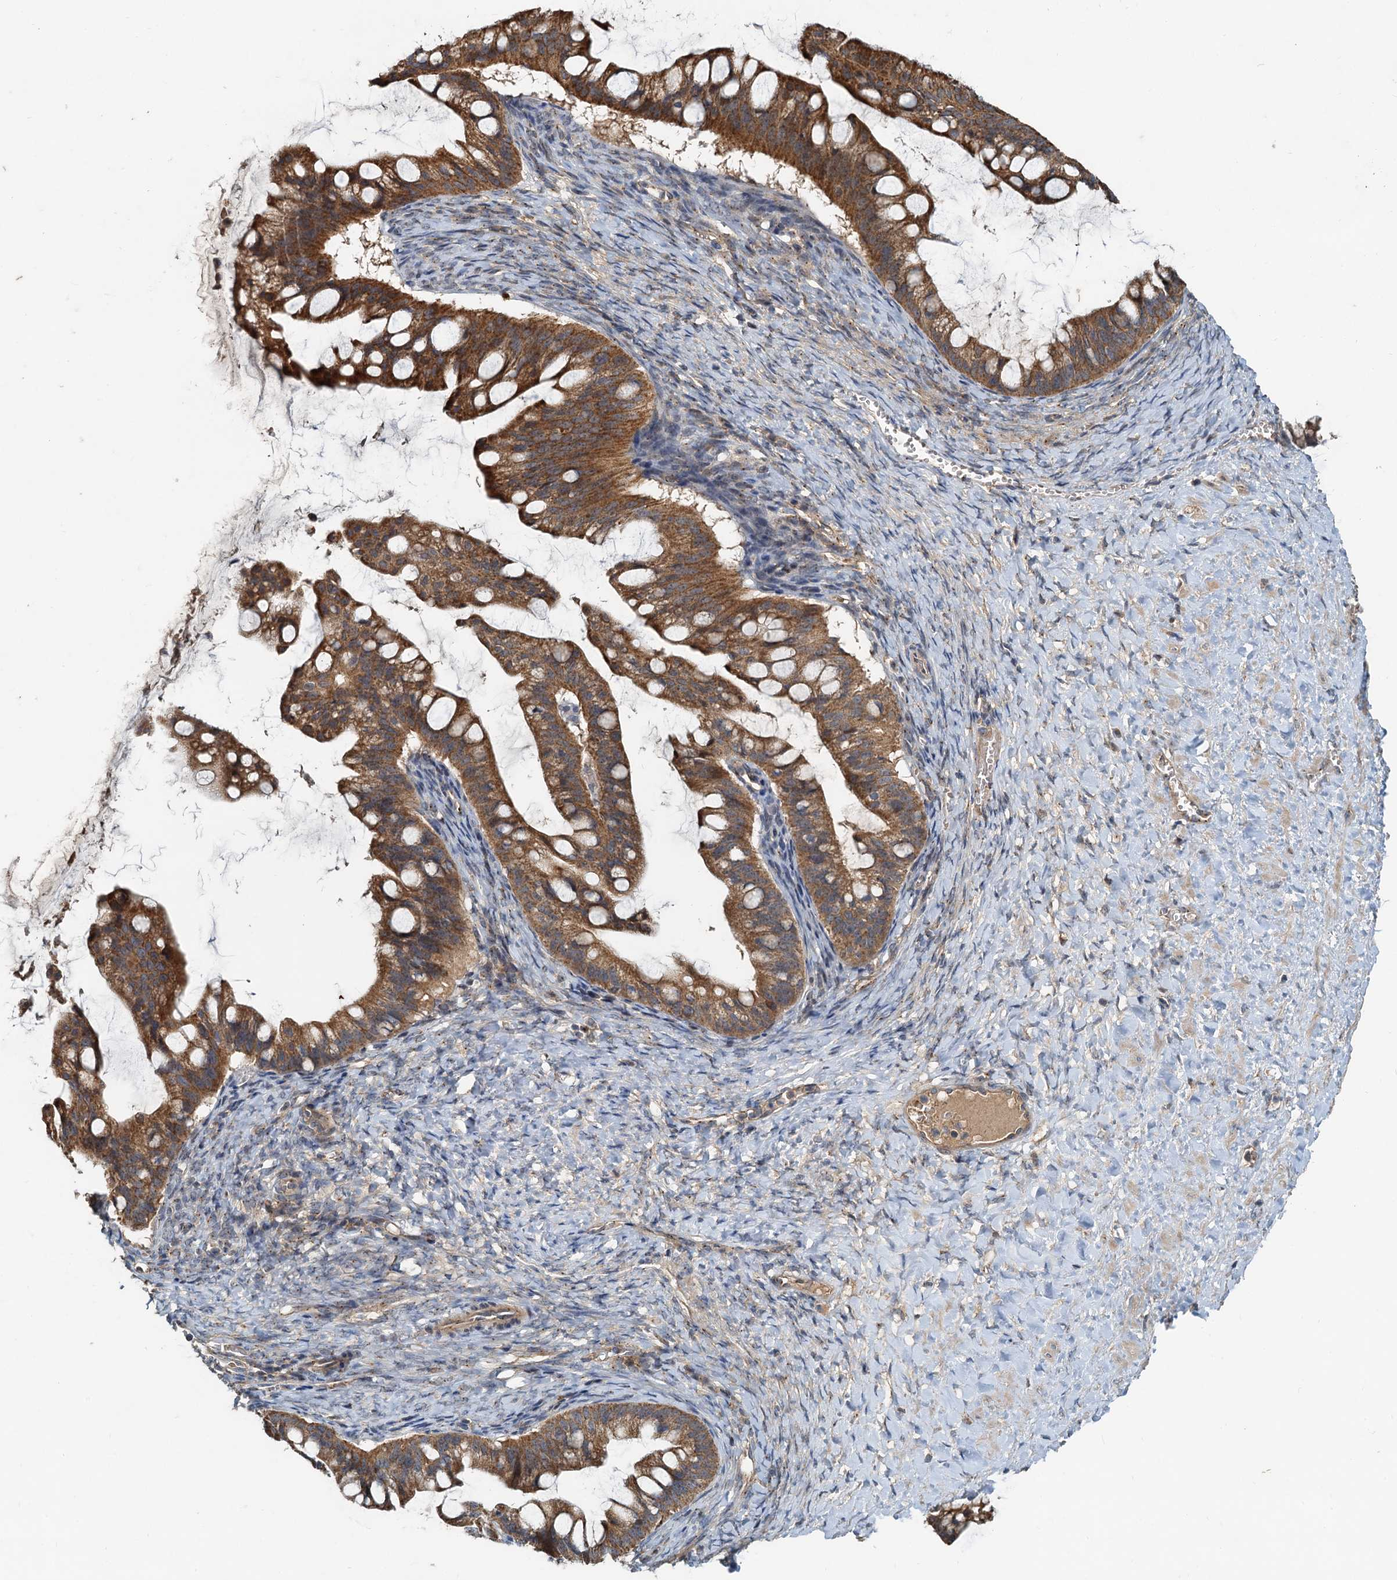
{"staining": {"intensity": "strong", "quantity": ">75%", "location": "cytoplasmic/membranous"}, "tissue": "ovarian cancer", "cell_type": "Tumor cells", "image_type": "cancer", "snomed": [{"axis": "morphology", "description": "Cystadenocarcinoma, mucinous, NOS"}, {"axis": "topography", "description": "Ovary"}], "caption": "Immunohistochemistry (IHC) photomicrograph of neoplastic tissue: mucinous cystadenocarcinoma (ovarian) stained using IHC shows high levels of strong protein expression localized specifically in the cytoplasmic/membranous of tumor cells, appearing as a cytoplasmic/membranous brown color.", "gene": "CEP68", "patient": {"sex": "female", "age": 73}}